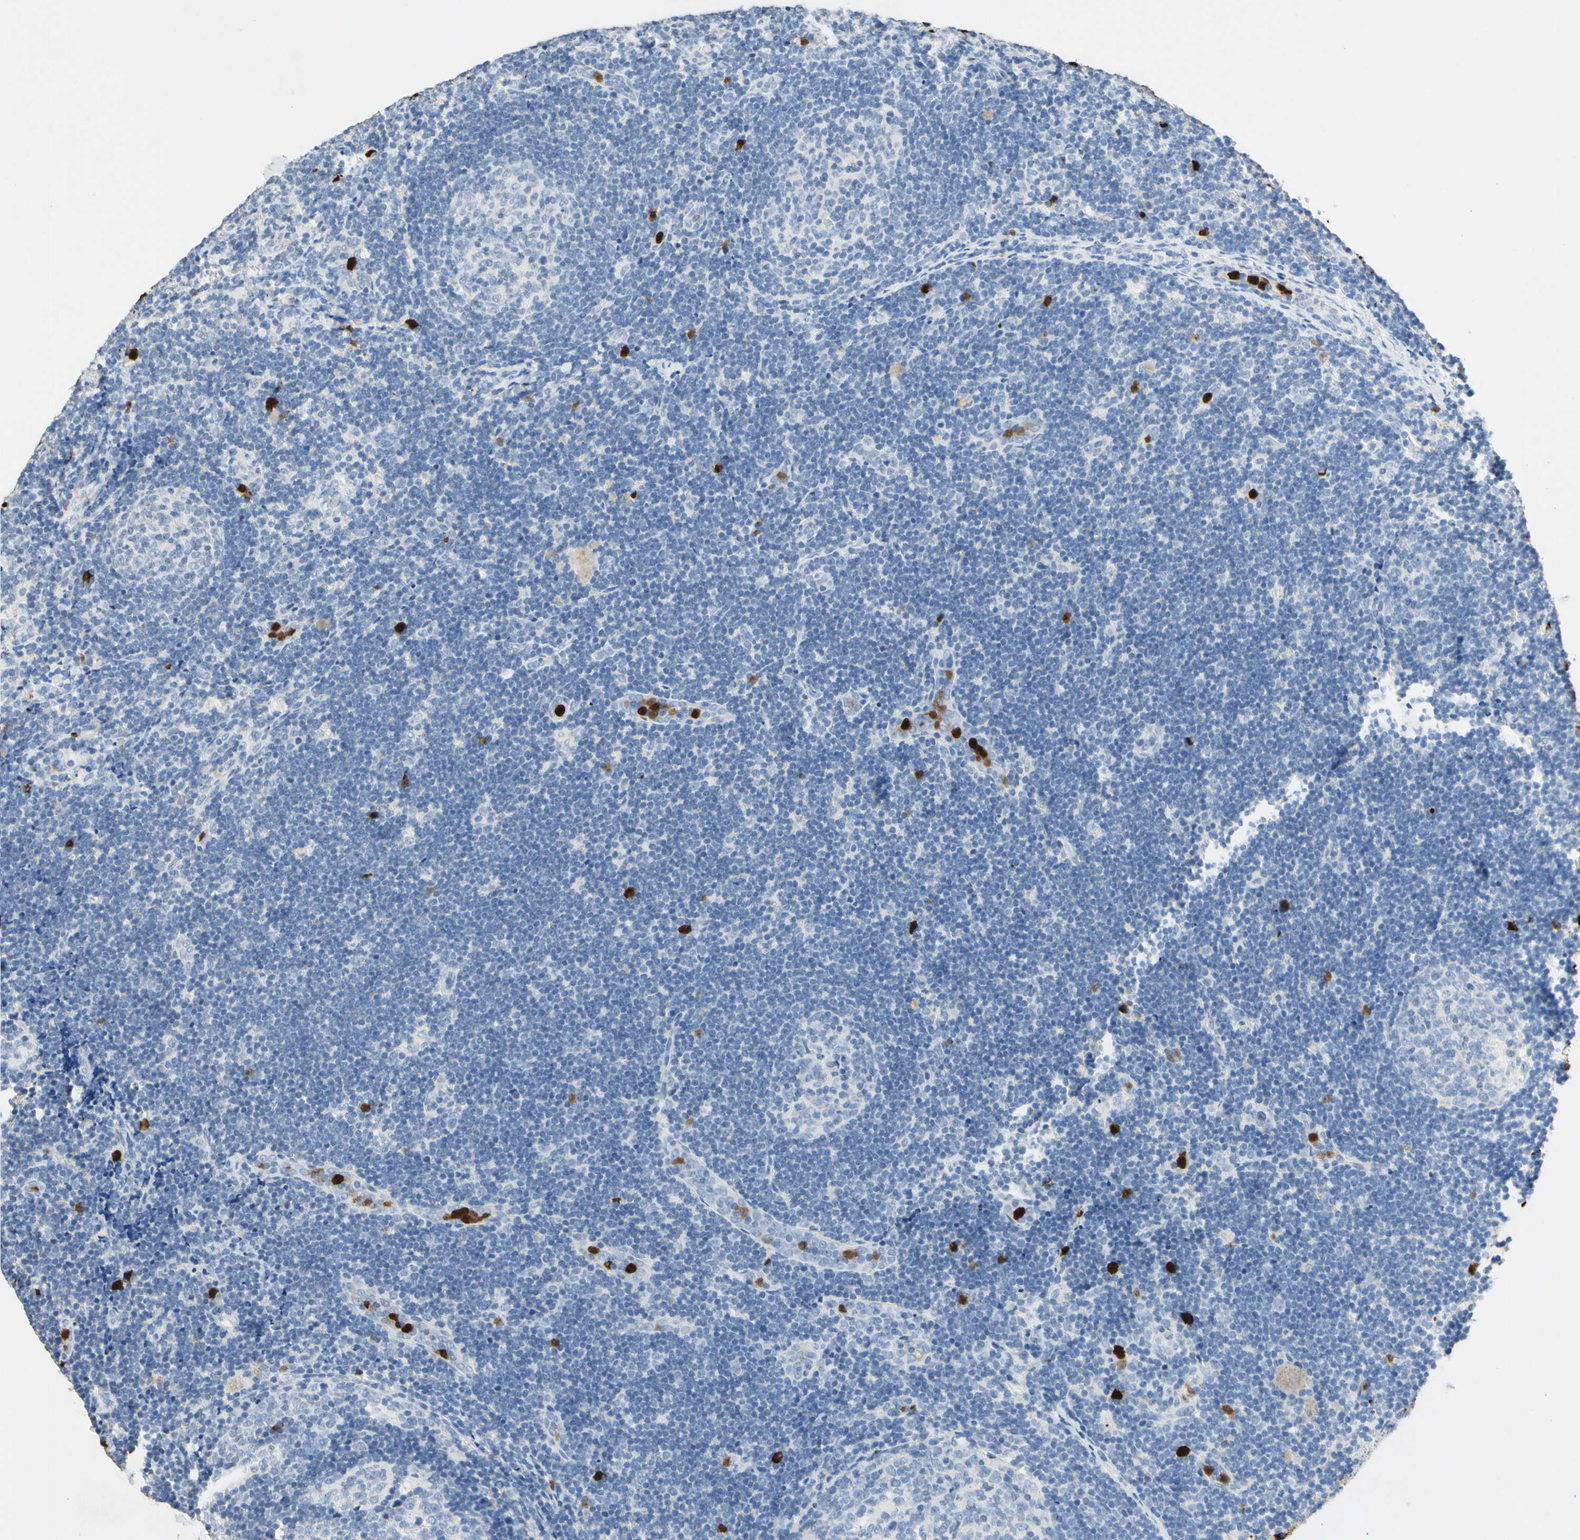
{"staining": {"intensity": "negative", "quantity": "none", "location": "none"}, "tissue": "lymph node", "cell_type": "Germinal center cells", "image_type": "normal", "snomed": [{"axis": "morphology", "description": "Normal tissue, NOS"}, {"axis": "topography", "description": "Lymph node"}], "caption": "A high-resolution micrograph shows immunohistochemistry (IHC) staining of unremarkable lymph node, which demonstrates no significant staining in germinal center cells. Nuclei are stained in blue.", "gene": "NFKBIZ", "patient": {"sex": "female", "age": 14}}